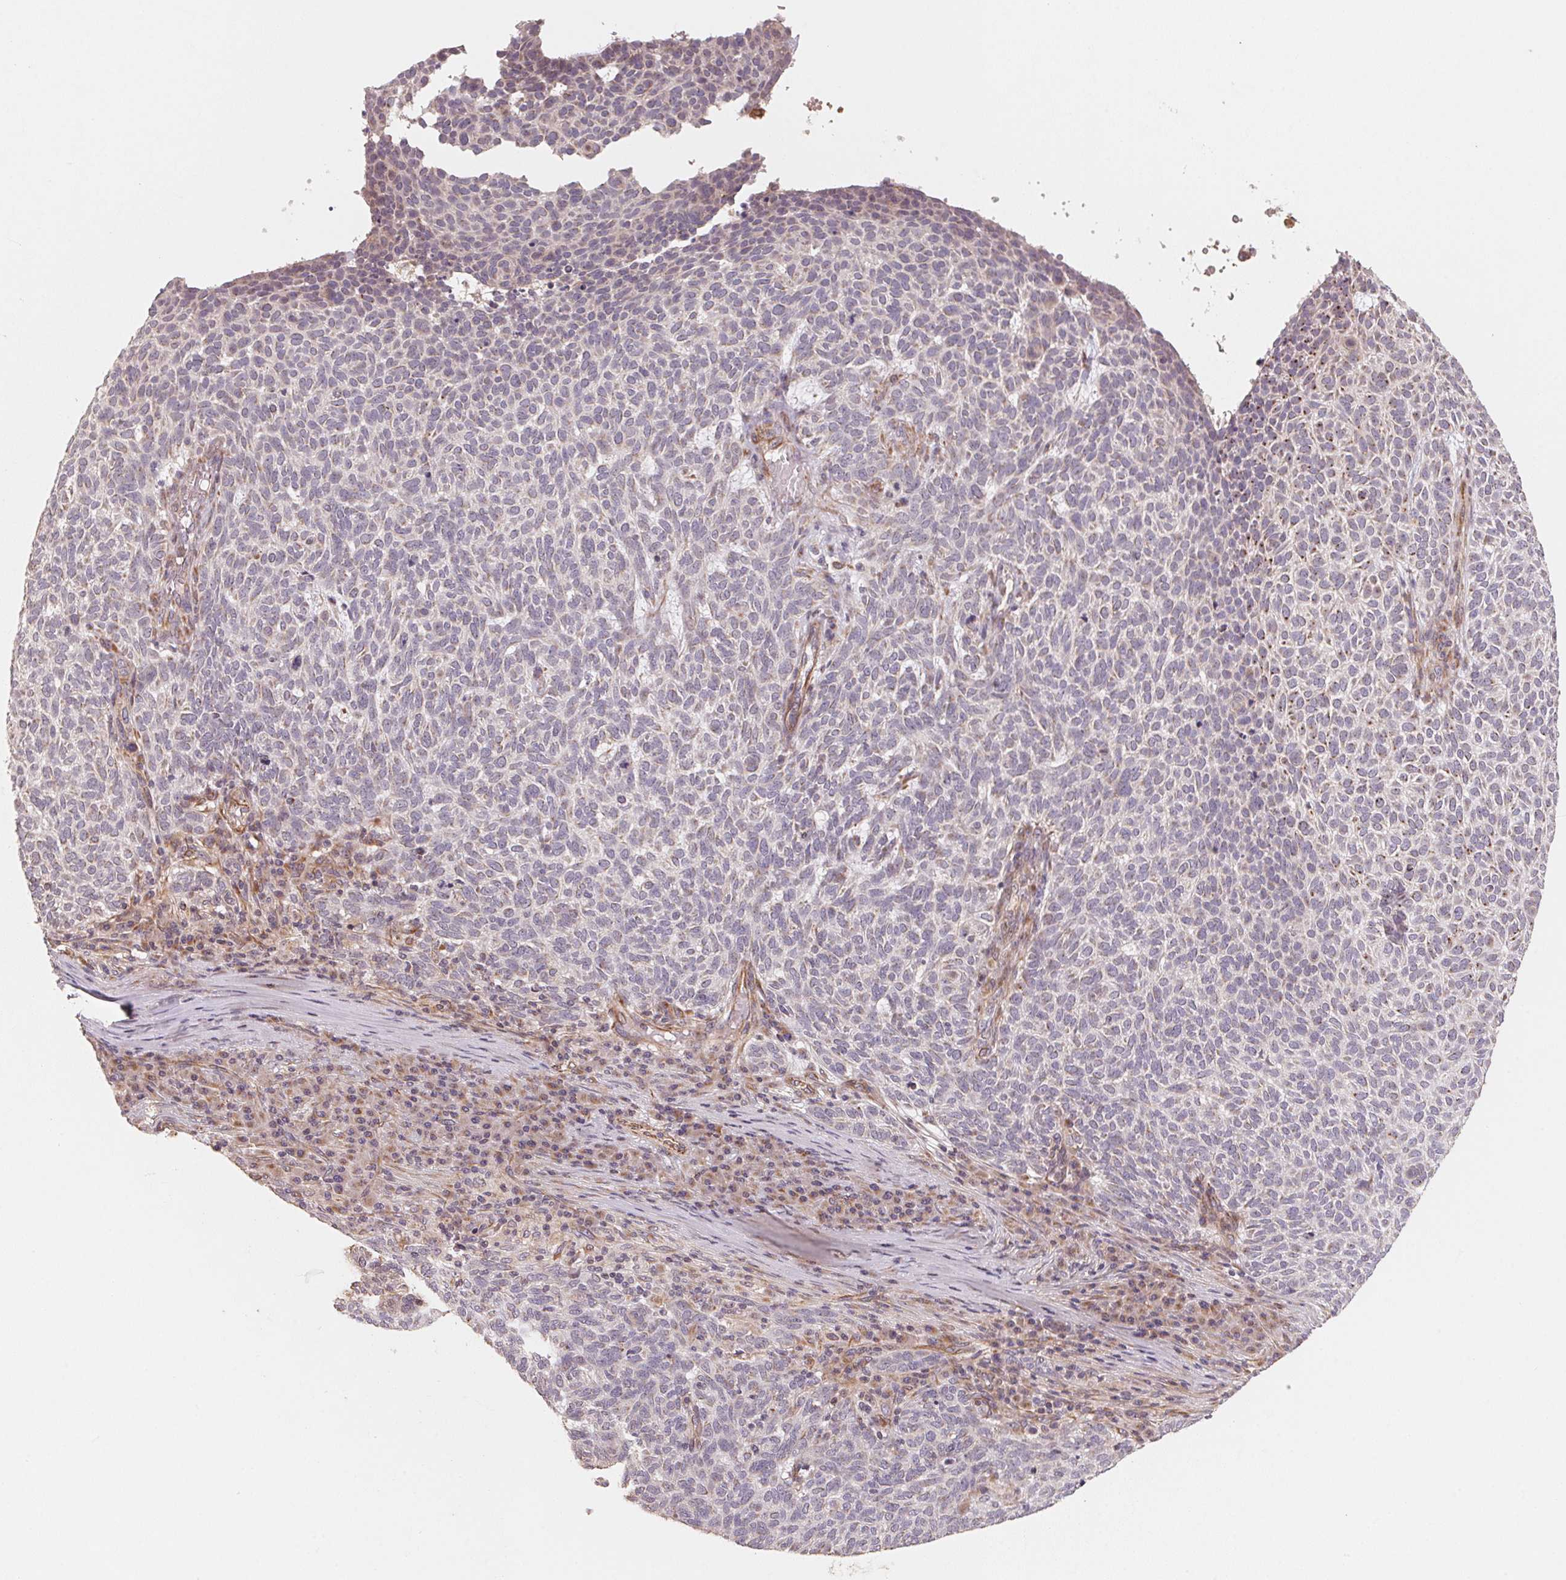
{"staining": {"intensity": "weak", "quantity": "<25%", "location": "cytoplasmic/membranous"}, "tissue": "skin cancer", "cell_type": "Tumor cells", "image_type": "cancer", "snomed": [{"axis": "morphology", "description": "Squamous cell carcinoma, NOS"}, {"axis": "topography", "description": "Skin"}], "caption": "Immunohistochemistry (IHC) of human skin cancer (squamous cell carcinoma) demonstrates no expression in tumor cells.", "gene": "TSPAN12", "patient": {"sex": "female", "age": 90}}